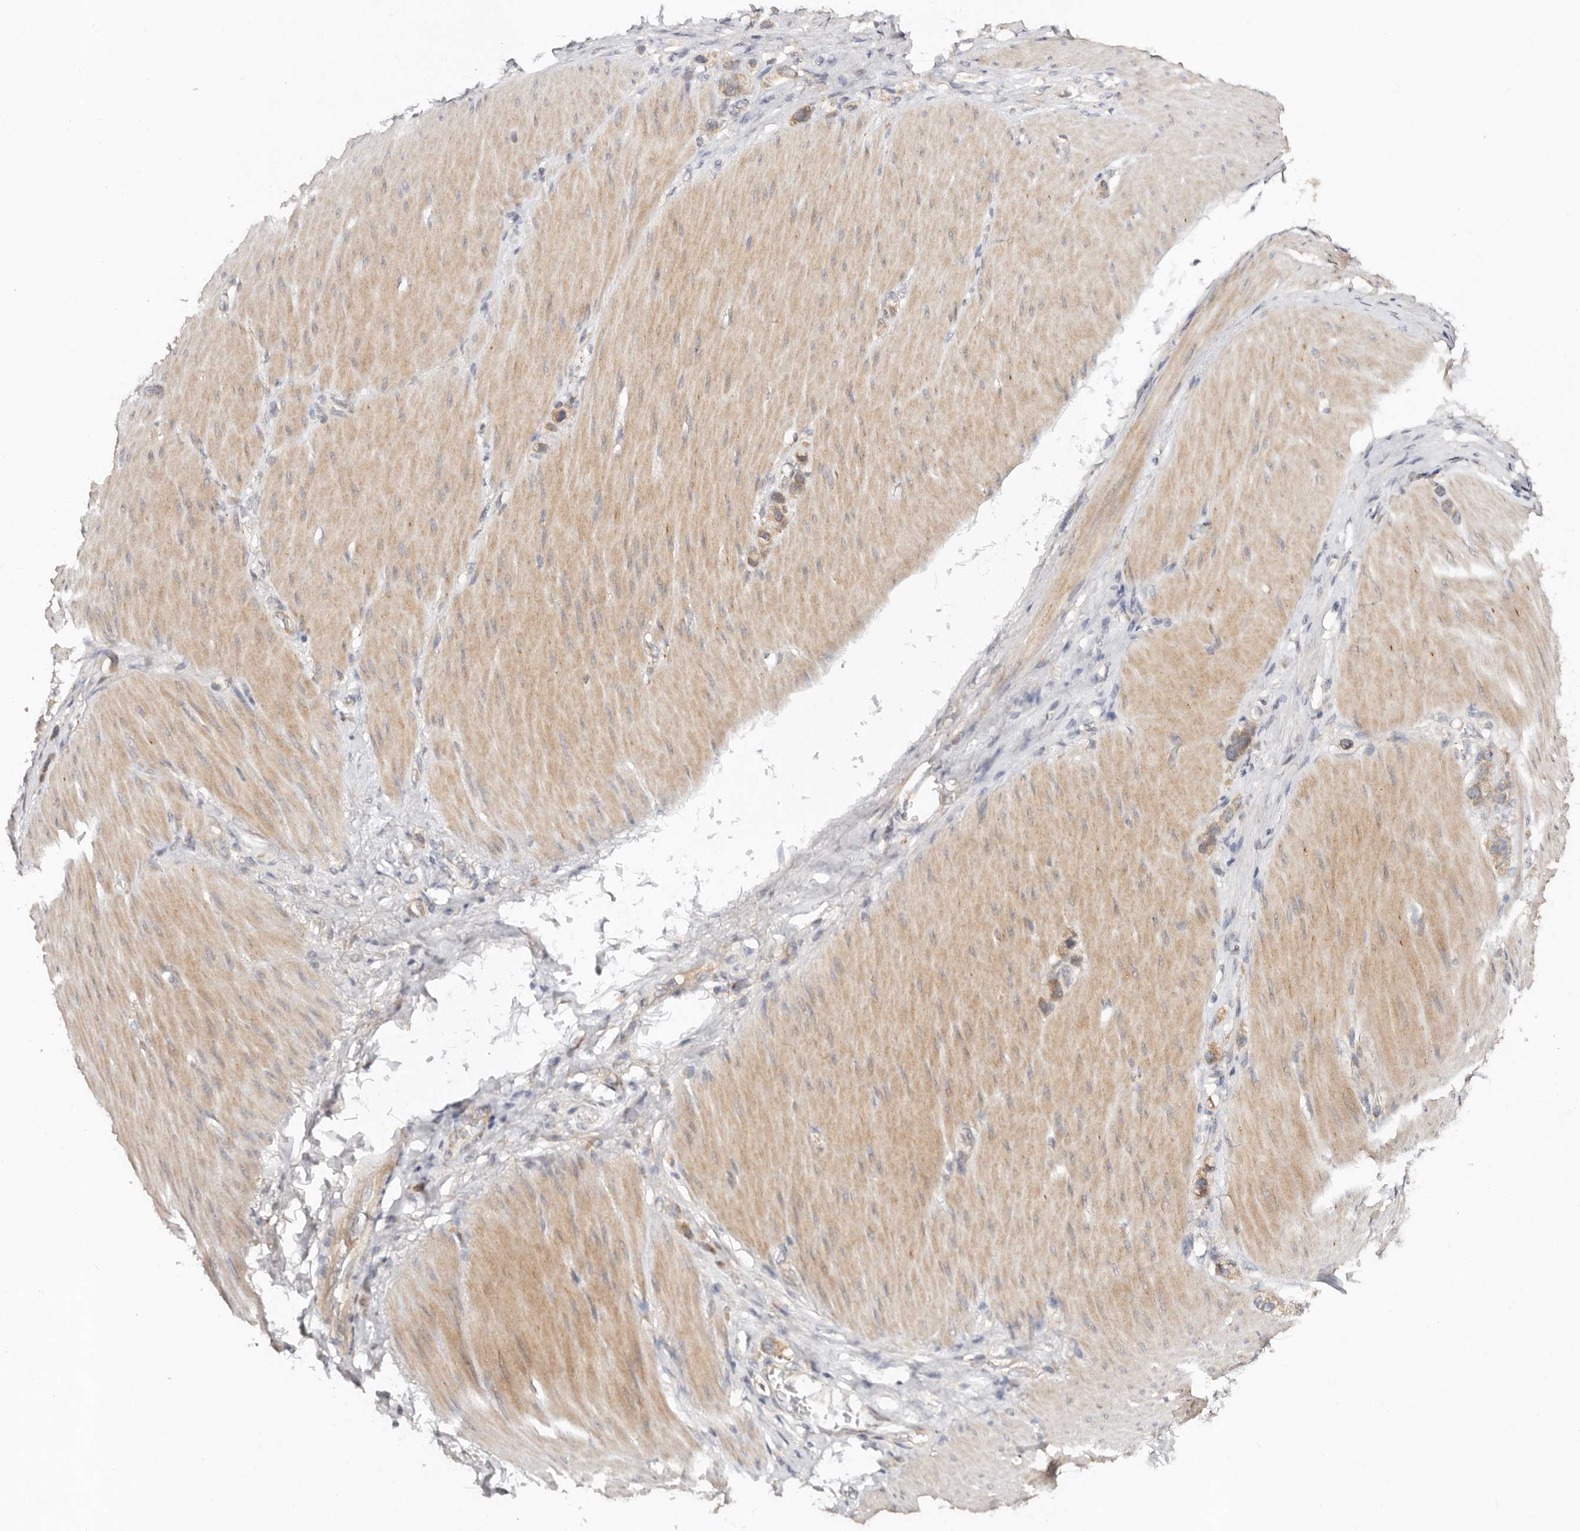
{"staining": {"intensity": "weak", "quantity": "25%-75%", "location": "cytoplasmic/membranous"}, "tissue": "stomach cancer", "cell_type": "Tumor cells", "image_type": "cancer", "snomed": [{"axis": "morphology", "description": "Adenocarcinoma, NOS"}, {"axis": "topography", "description": "Stomach"}], "caption": "This is an image of IHC staining of stomach cancer, which shows weak staining in the cytoplasmic/membranous of tumor cells.", "gene": "DENND11", "patient": {"sex": "female", "age": 65}}